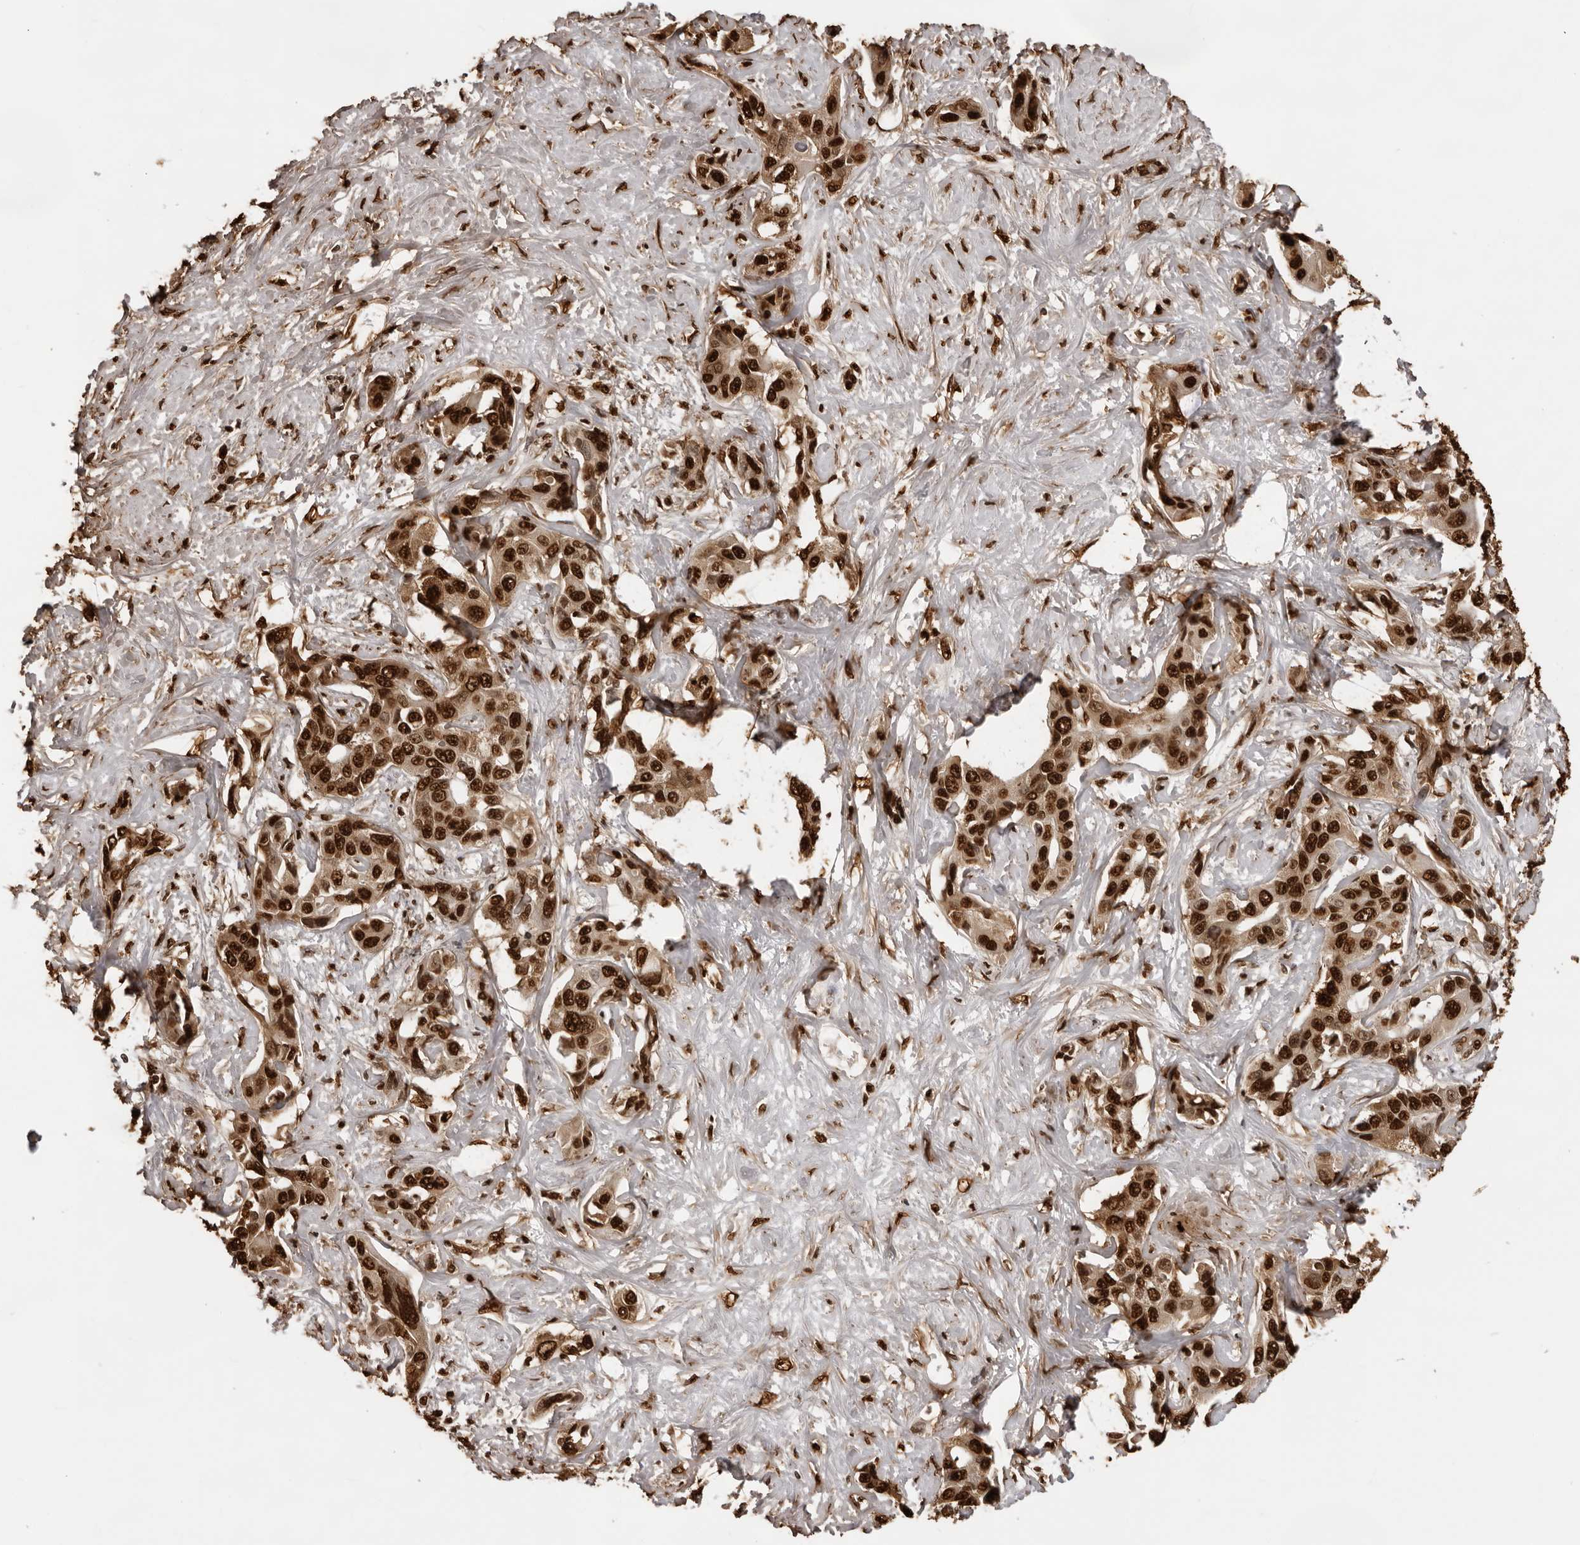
{"staining": {"intensity": "strong", "quantity": ">75%", "location": "nuclear"}, "tissue": "liver cancer", "cell_type": "Tumor cells", "image_type": "cancer", "snomed": [{"axis": "morphology", "description": "Cholangiocarcinoma"}, {"axis": "topography", "description": "Liver"}], "caption": "Protein expression analysis of human liver cholangiocarcinoma reveals strong nuclear staining in approximately >75% of tumor cells. The protein of interest is stained brown, and the nuclei are stained in blue (DAB (3,3'-diaminobenzidine) IHC with brightfield microscopy, high magnification).", "gene": "ZFP91", "patient": {"sex": "male", "age": 59}}